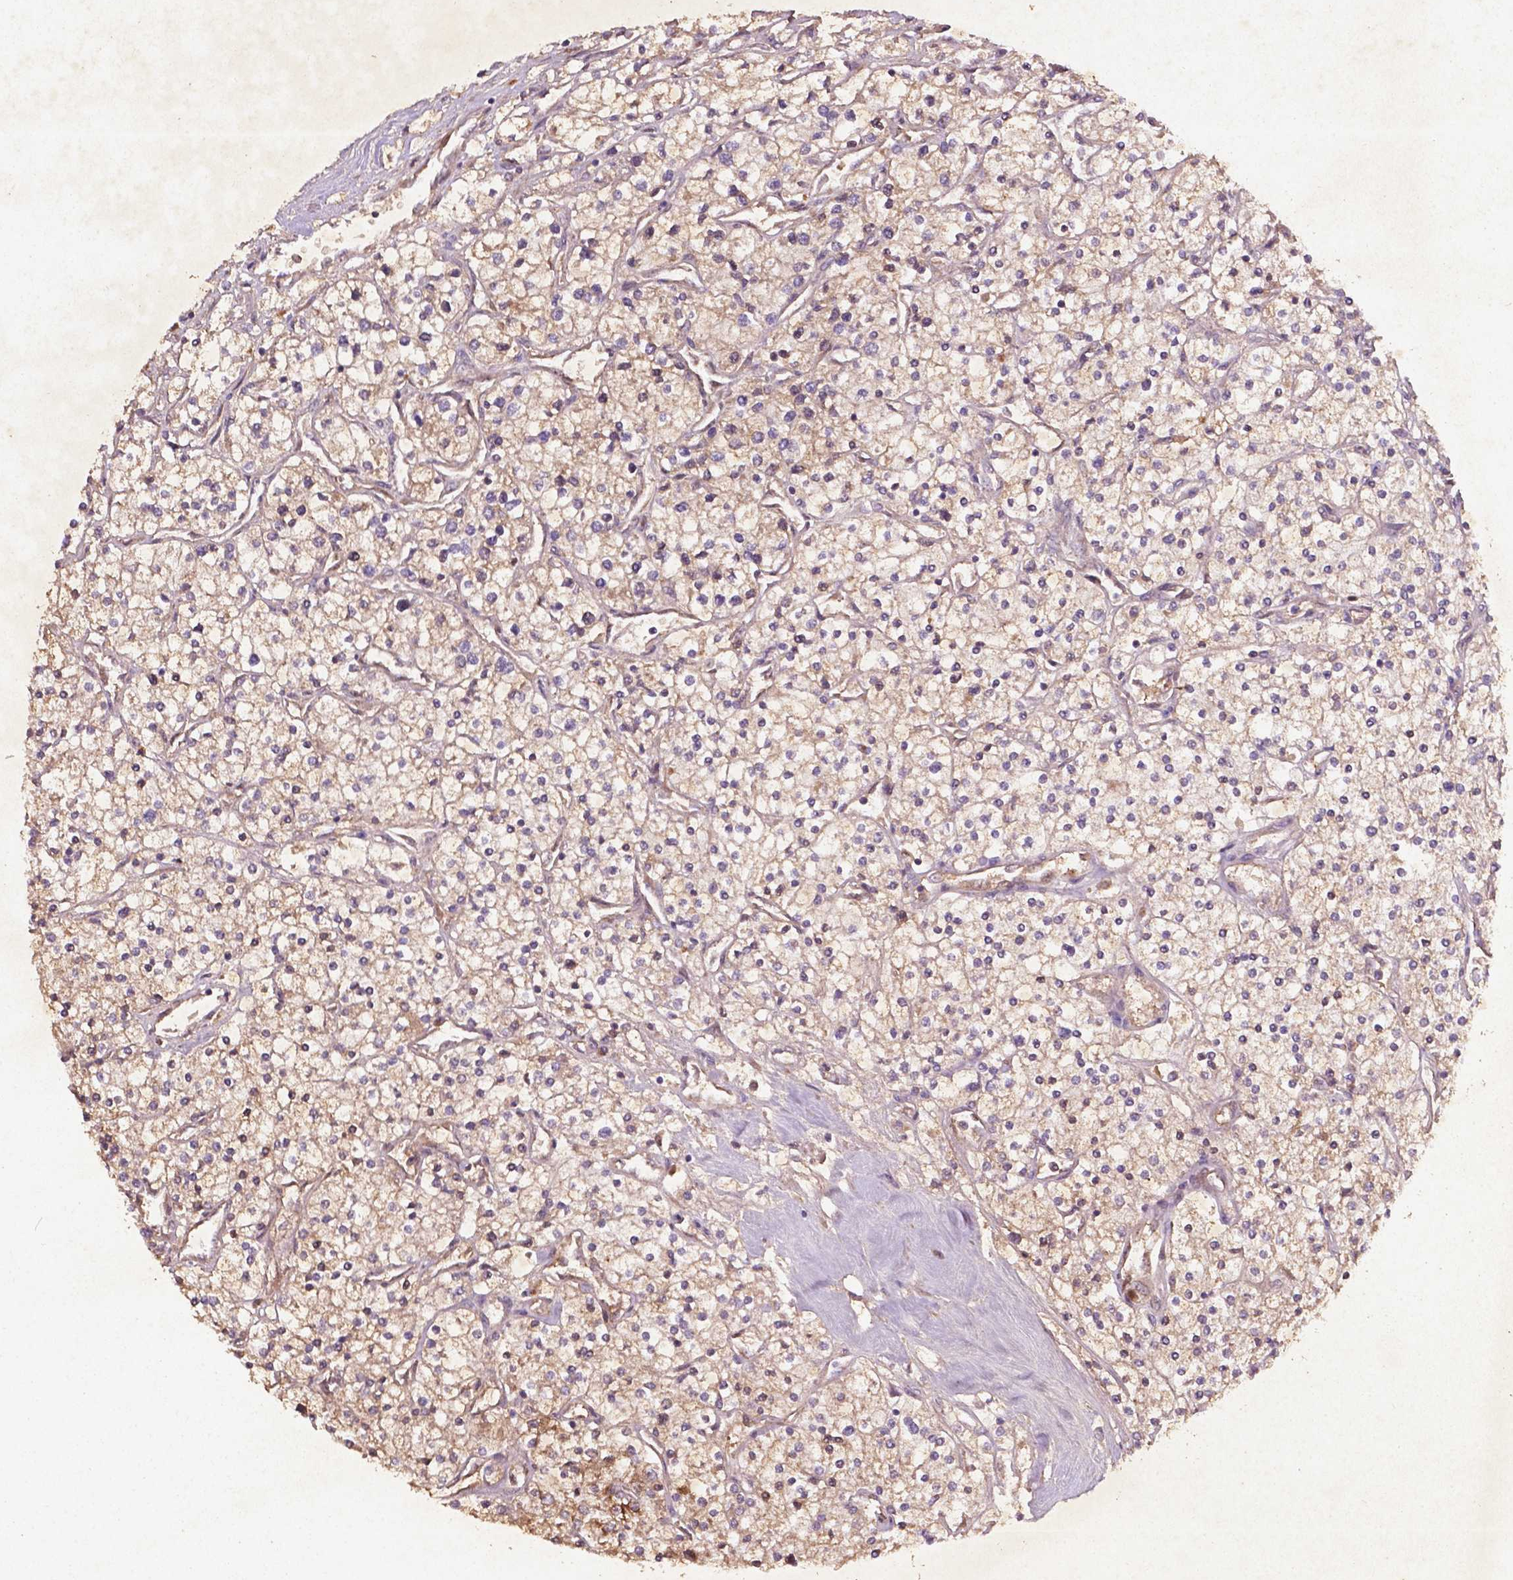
{"staining": {"intensity": "moderate", "quantity": ">75%", "location": "cytoplasmic/membranous"}, "tissue": "renal cancer", "cell_type": "Tumor cells", "image_type": "cancer", "snomed": [{"axis": "morphology", "description": "Adenocarcinoma, NOS"}, {"axis": "topography", "description": "Kidney"}], "caption": "Immunohistochemistry (IHC) micrograph of human renal cancer (adenocarcinoma) stained for a protein (brown), which reveals medium levels of moderate cytoplasmic/membranous staining in about >75% of tumor cells.", "gene": "COQ2", "patient": {"sex": "male", "age": 80}}